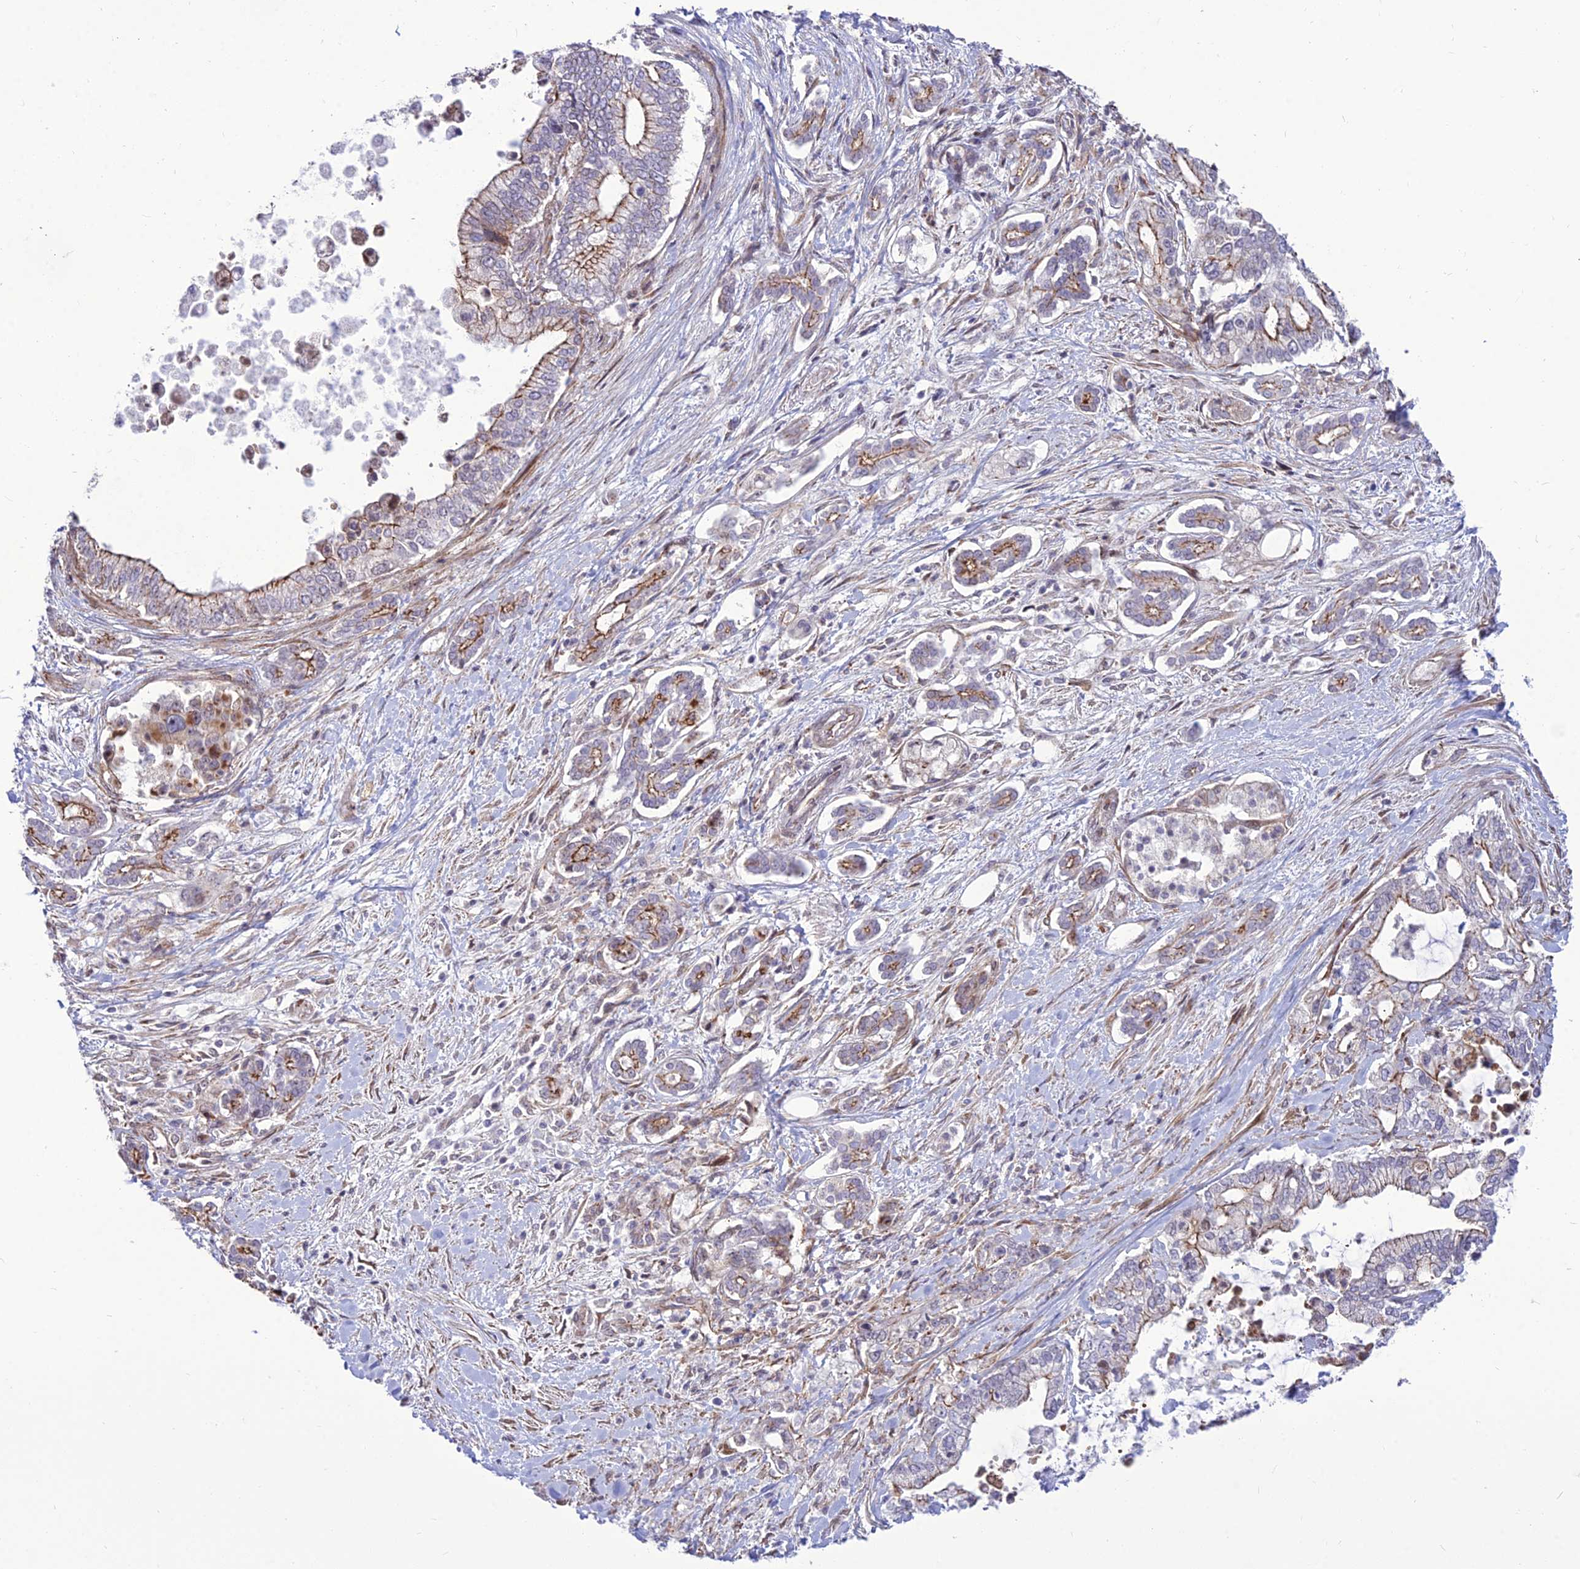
{"staining": {"intensity": "moderate", "quantity": "25%-75%", "location": "cytoplasmic/membranous"}, "tissue": "pancreatic cancer", "cell_type": "Tumor cells", "image_type": "cancer", "snomed": [{"axis": "morphology", "description": "Adenocarcinoma, NOS"}, {"axis": "topography", "description": "Pancreas"}], "caption": "Adenocarcinoma (pancreatic) stained for a protein (brown) exhibits moderate cytoplasmic/membranous positive staining in about 25%-75% of tumor cells.", "gene": "TSPYL2", "patient": {"sex": "male", "age": 69}}